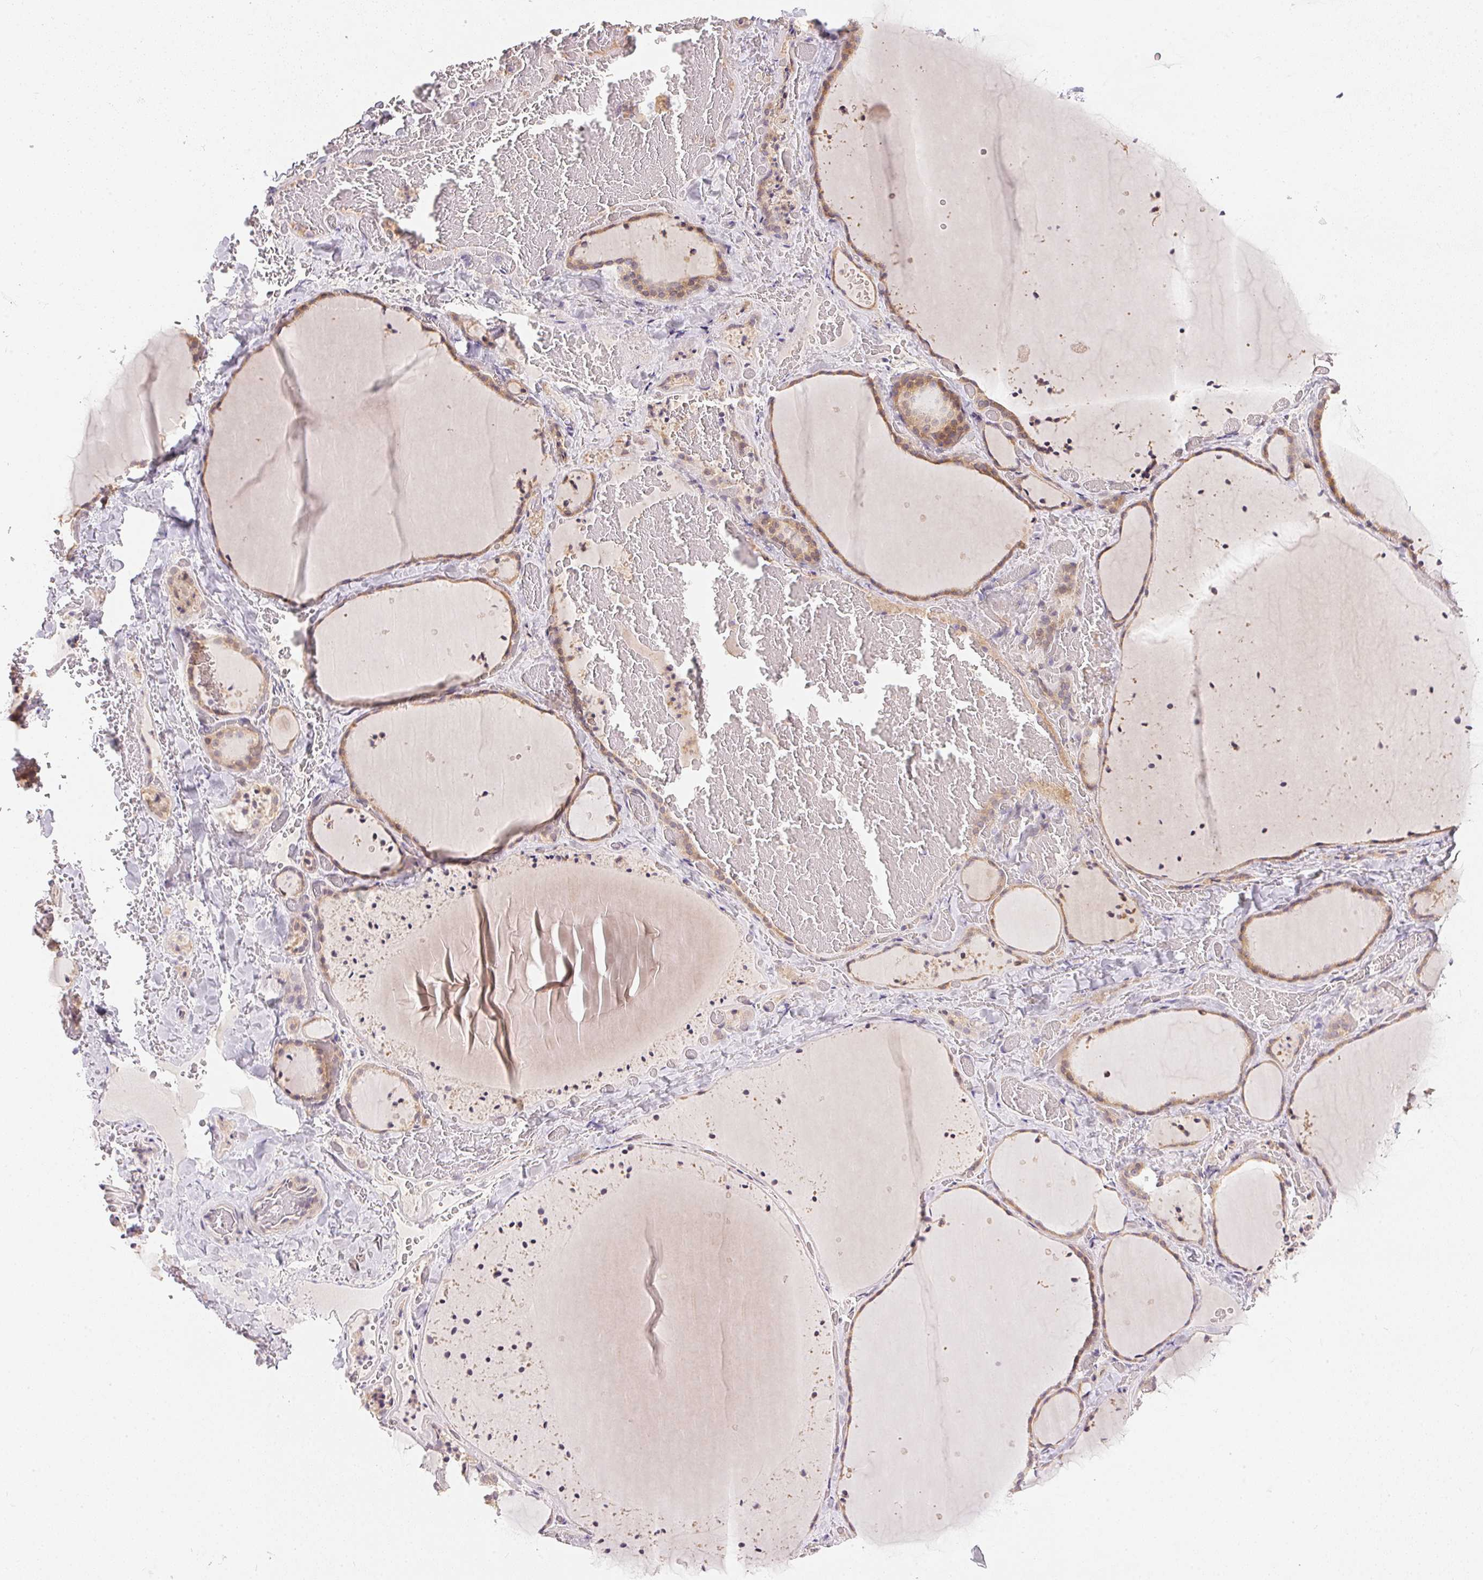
{"staining": {"intensity": "weak", "quantity": "<25%", "location": "cytoplasmic/membranous"}, "tissue": "thyroid gland", "cell_type": "Glandular cells", "image_type": "normal", "snomed": [{"axis": "morphology", "description": "Normal tissue, NOS"}, {"axis": "topography", "description": "Thyroid gland"}], "caption": "This is a micrograph of immunohistochemistry (IHC) staining of normal thyroid gland, which shows no staining in glandular cells.", "gene": "TTC23L", "patient": {"sex": "female", "age": 36}}